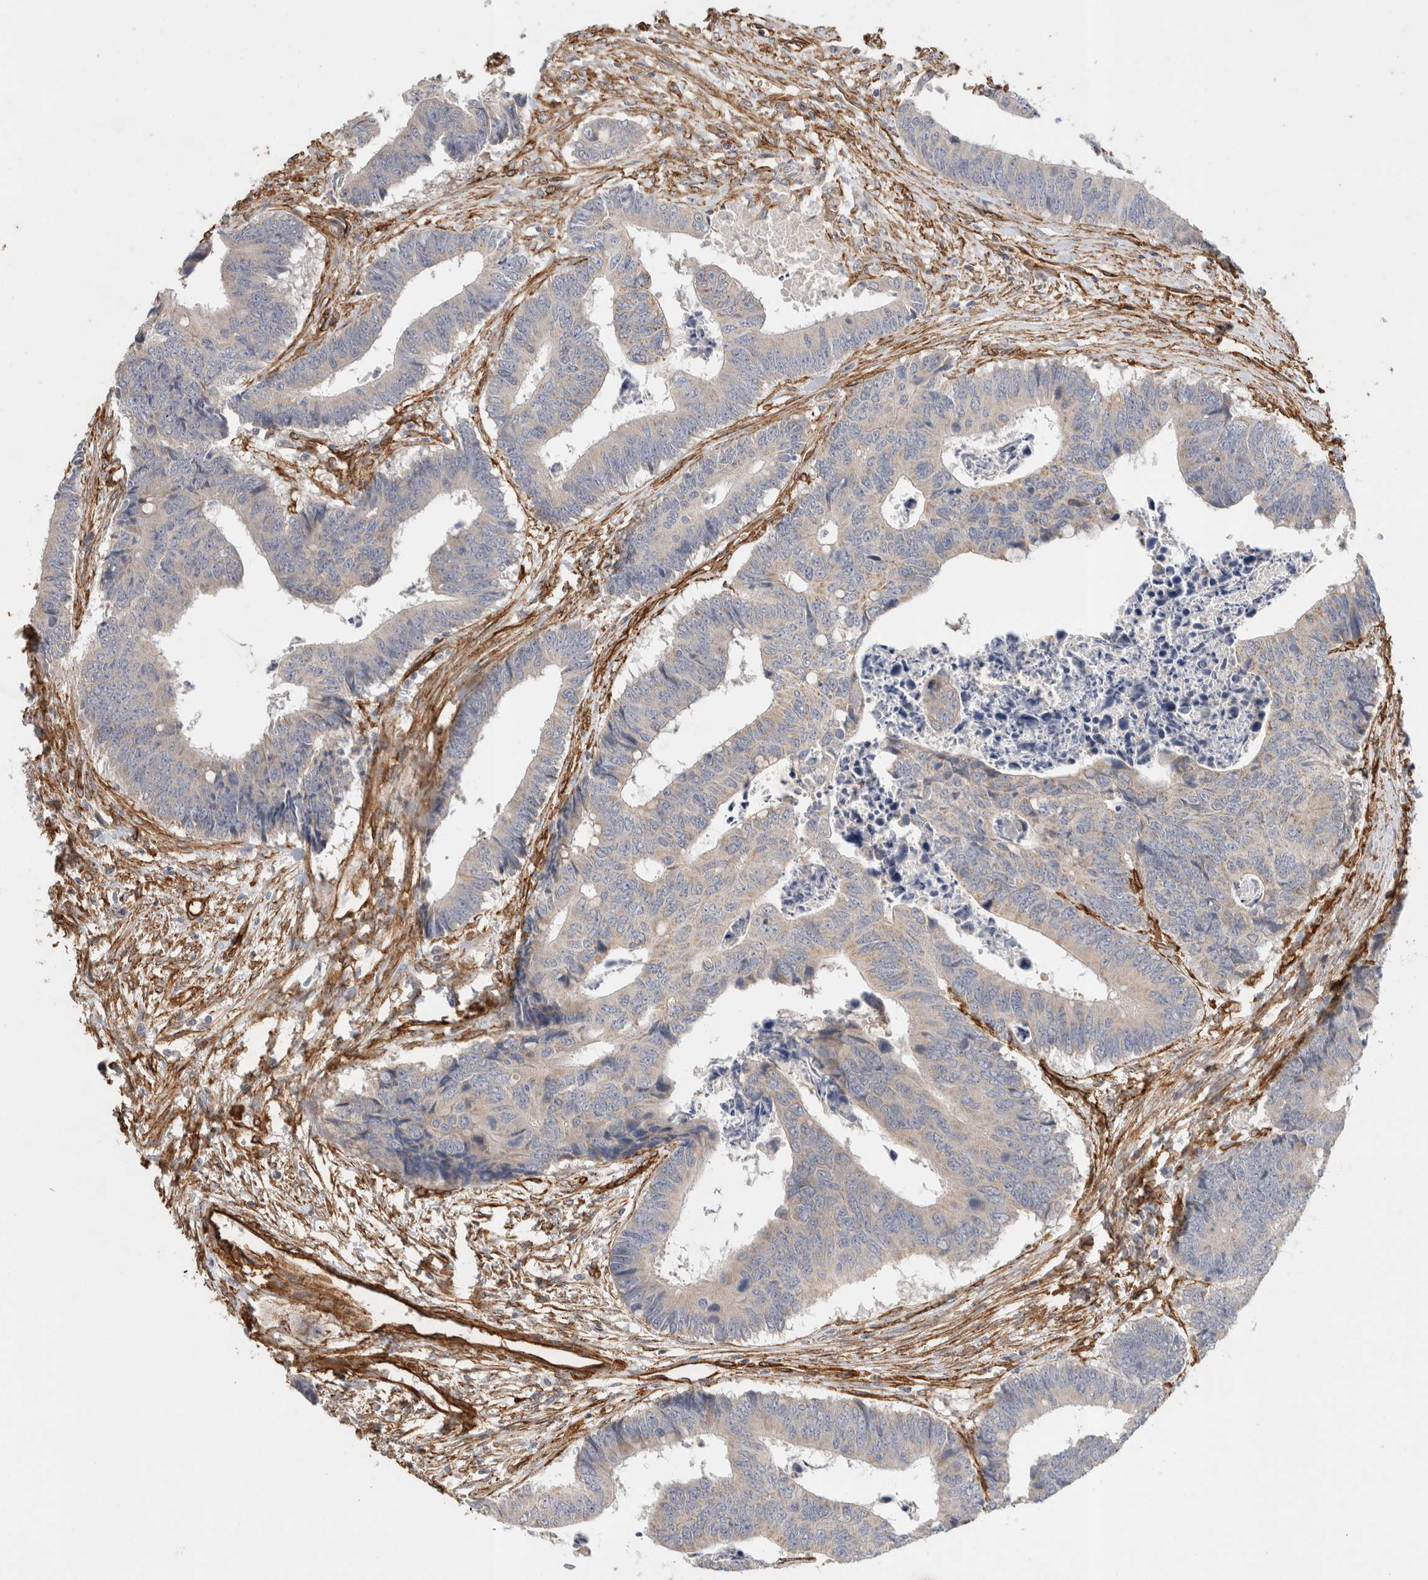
{"staining": {"intensity": "weak", "quantity": "<25%", "location": "cytoplasmic/membranous"}, "tissue": "colorectal cancer", "cell_type": "Tumor cells", "image_type": "cancer", "snomed": [{"axis": "morphology", "description": "Adenocarcinoma, NOS"}, {"axis": "topography", "description": "Rectum"}], "caption": "This image is of colorectal adenocarcinoma stained with immunohistochemistry (IHC) to label a protein in brown with the nuclei are counter-stained blue. There is no staining in tumor cells. Nuclei are stained in blue.", "gene": "JMJD4", "patient": {"sex": "male", "age": 84}}